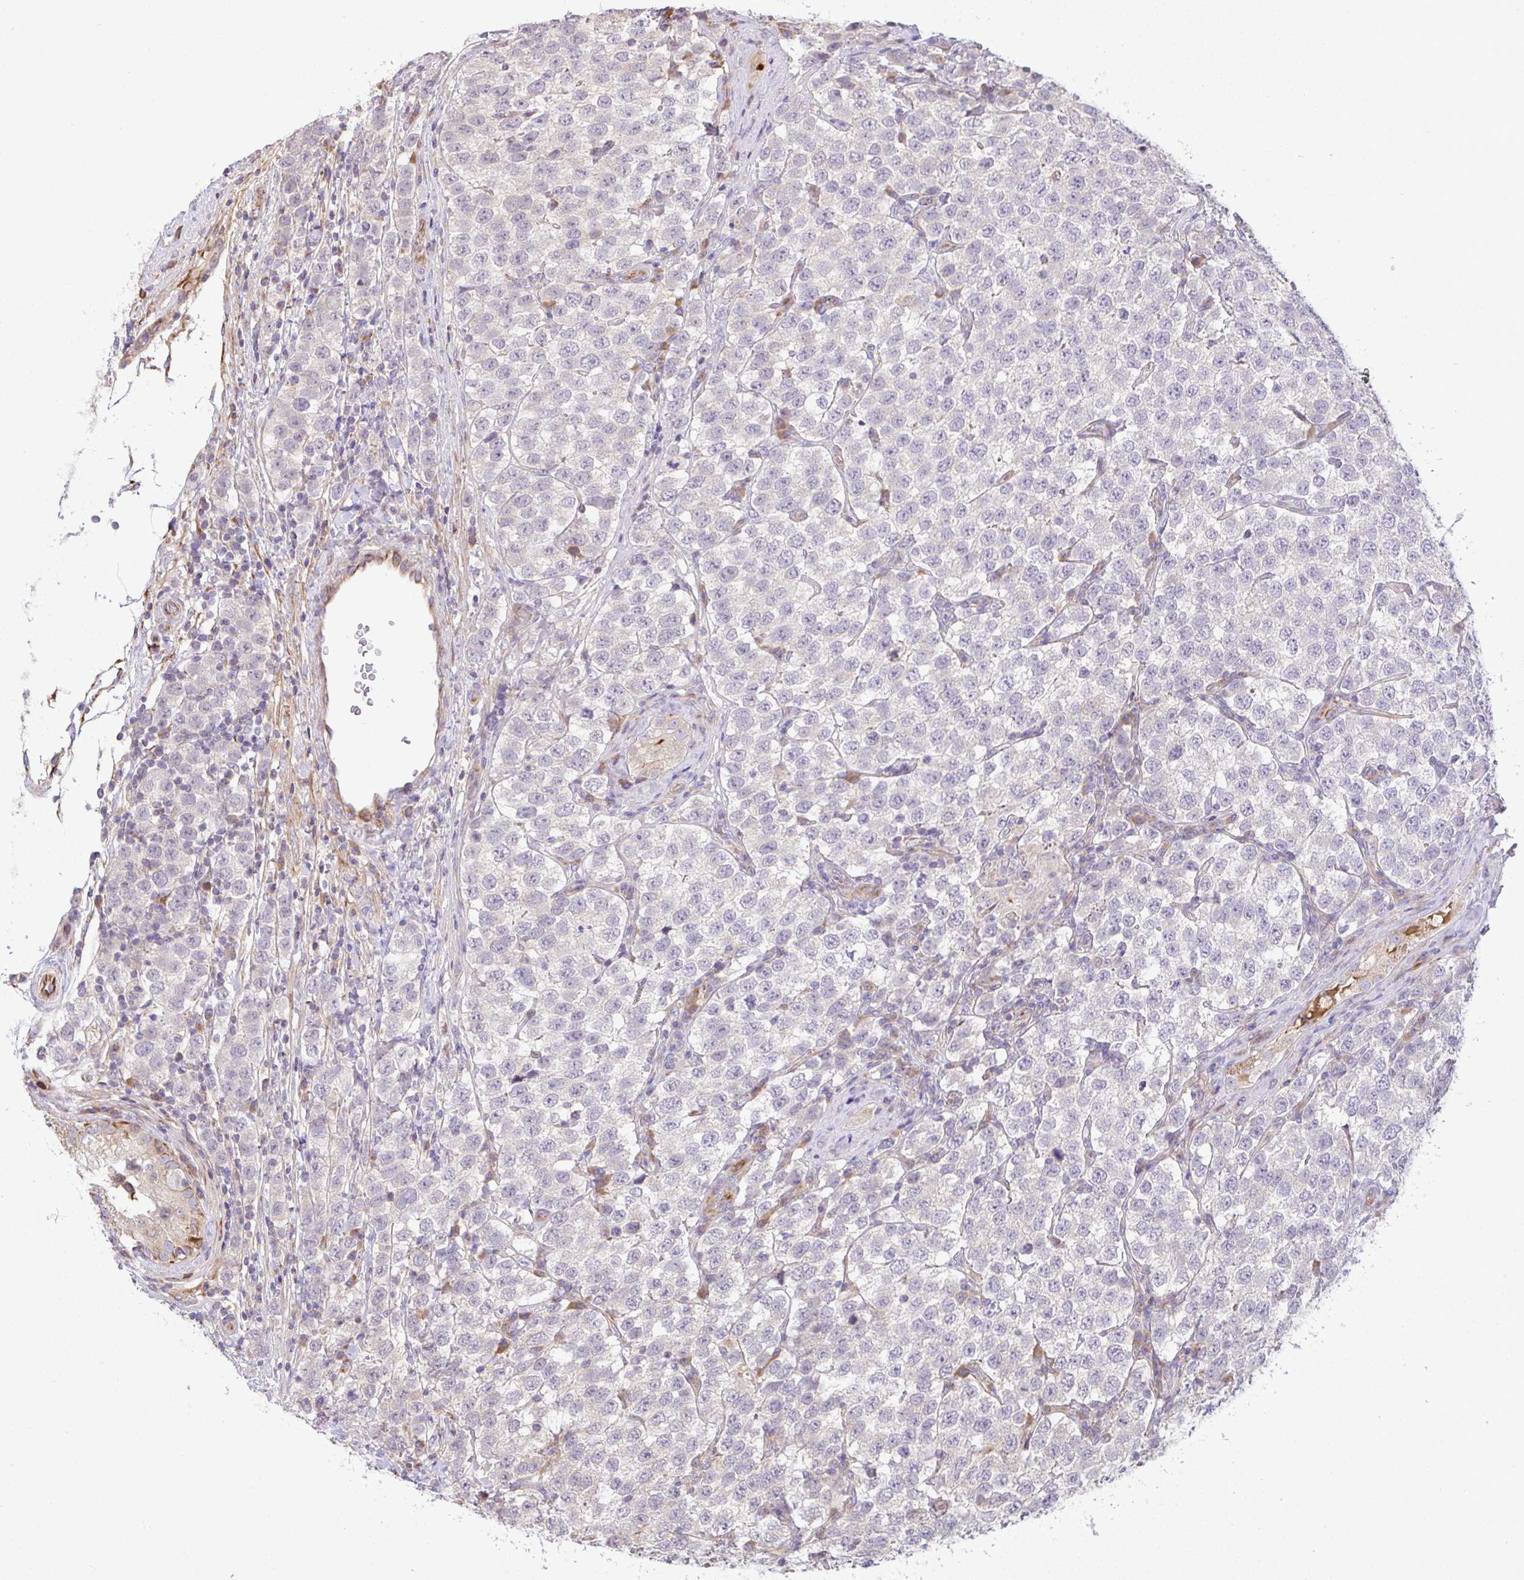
{"staining": {"intensity": "negative", "quantity": "none", "location": "none"}, "tissue": "testis cancer", "cell_type": "Tumor cells", "image_type": "cancer", "snomed": [{"axis": "morphology", "description": "Seminoma, NOS"}, {"axis": "topography", "description": "Testis"}], "caption": "High power microscopy histopathology image of an IHC micrograph of seminoma (testis), revealing no significant staining in tumor cells.", "gene": "GRID2", "patient": {"sex": "male", "age": 34}}